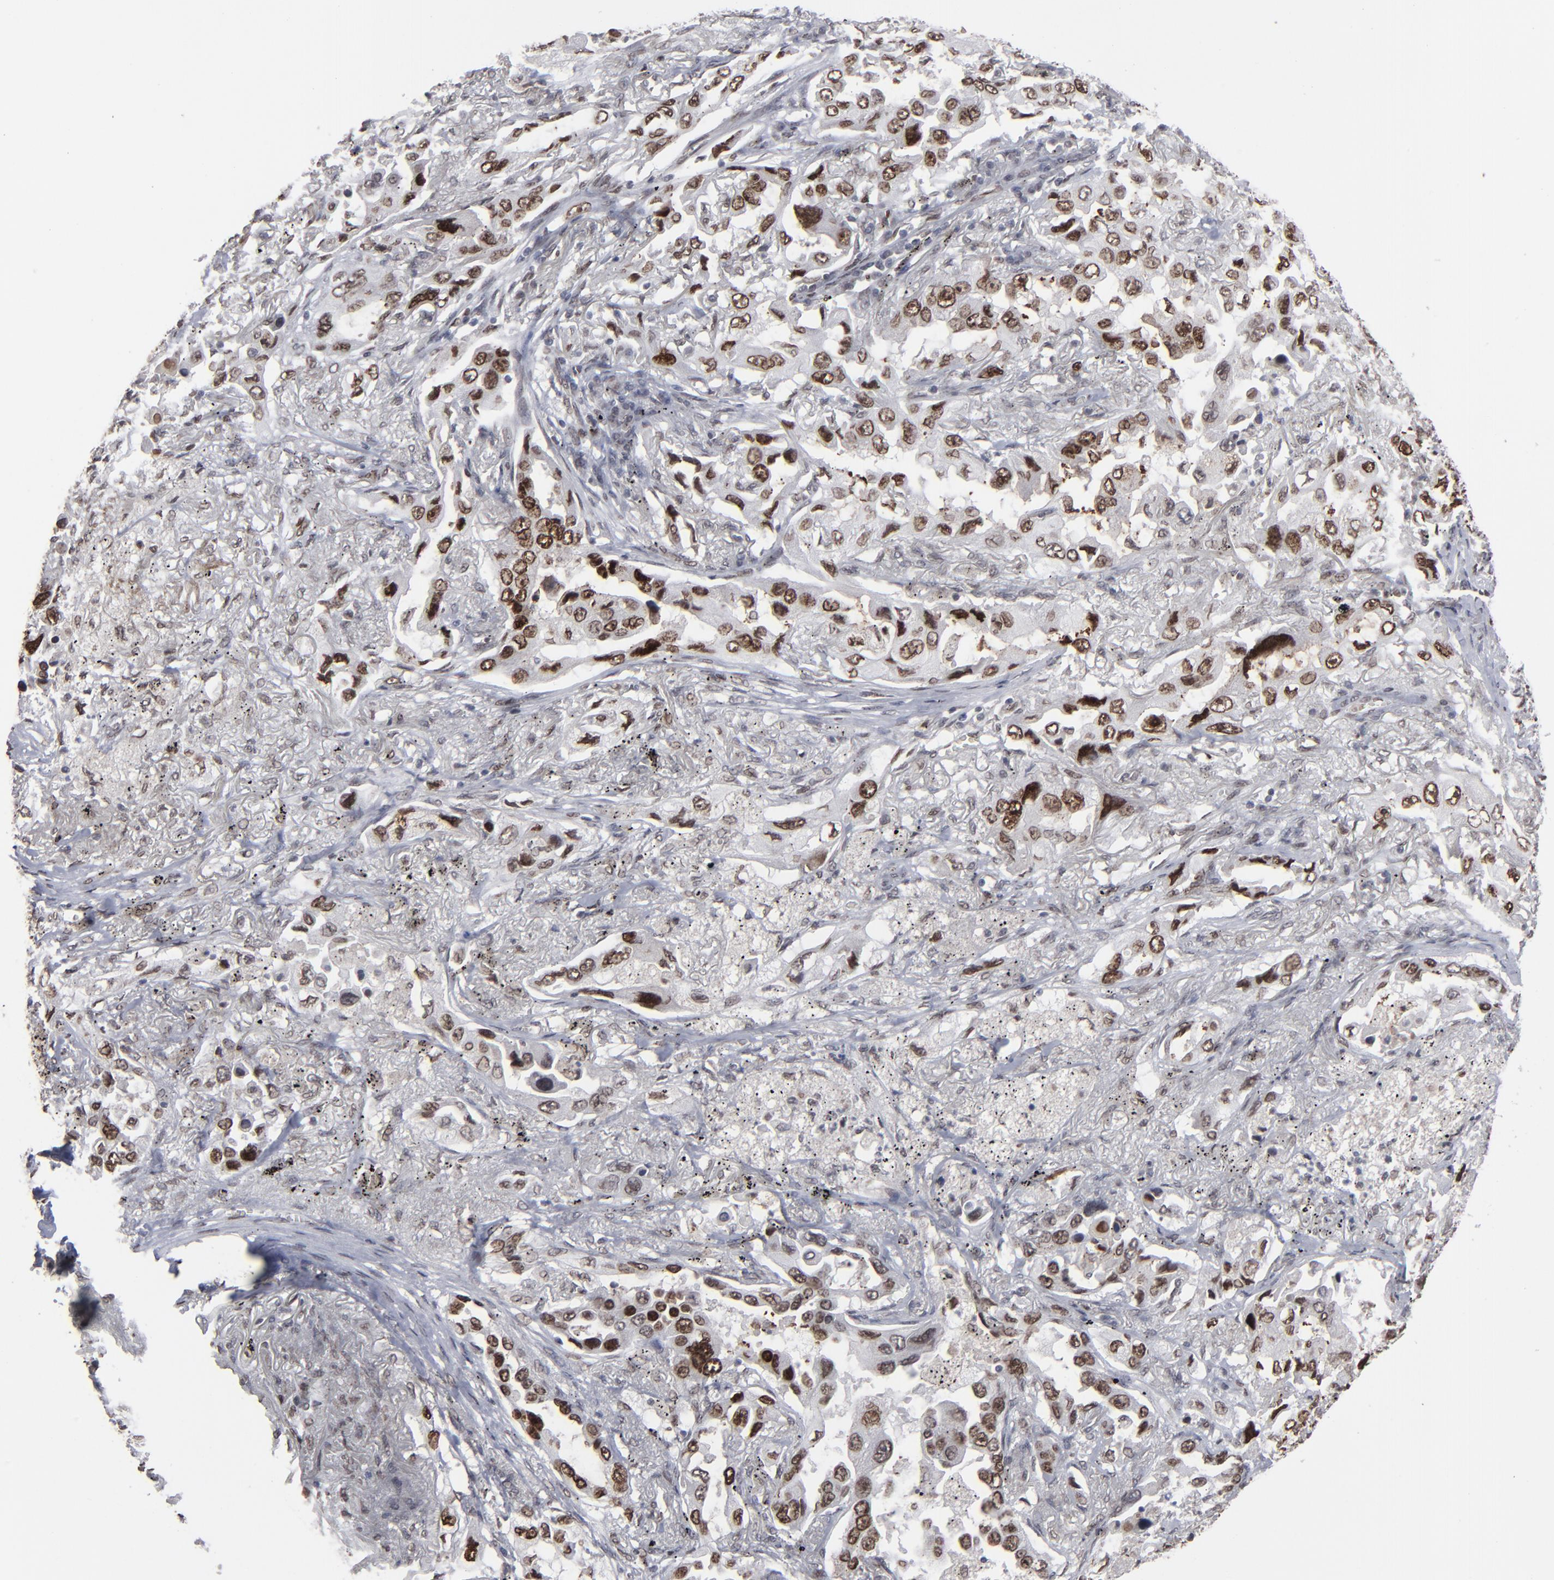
{"staining": {"intensity": "moderate", "quantity": ">75%", "location": "nuclear"}, "tissue": "lung cancer", "cell_type": "Tumor cells", "image_type": "cancer", "snomed": [{"axis": "morphology", "description": "Adenocarcinoma, NOS"}, {"axis": "topography", "description": "Lung"}], "caption": "Adenocarcinoma (lung) stained with a brown dye reveals moderate nuclear positive positivity in approximately >75% of tumor cells.", "gene": "BAZ1A", "patient": {"sex": "female", "age": 65}}